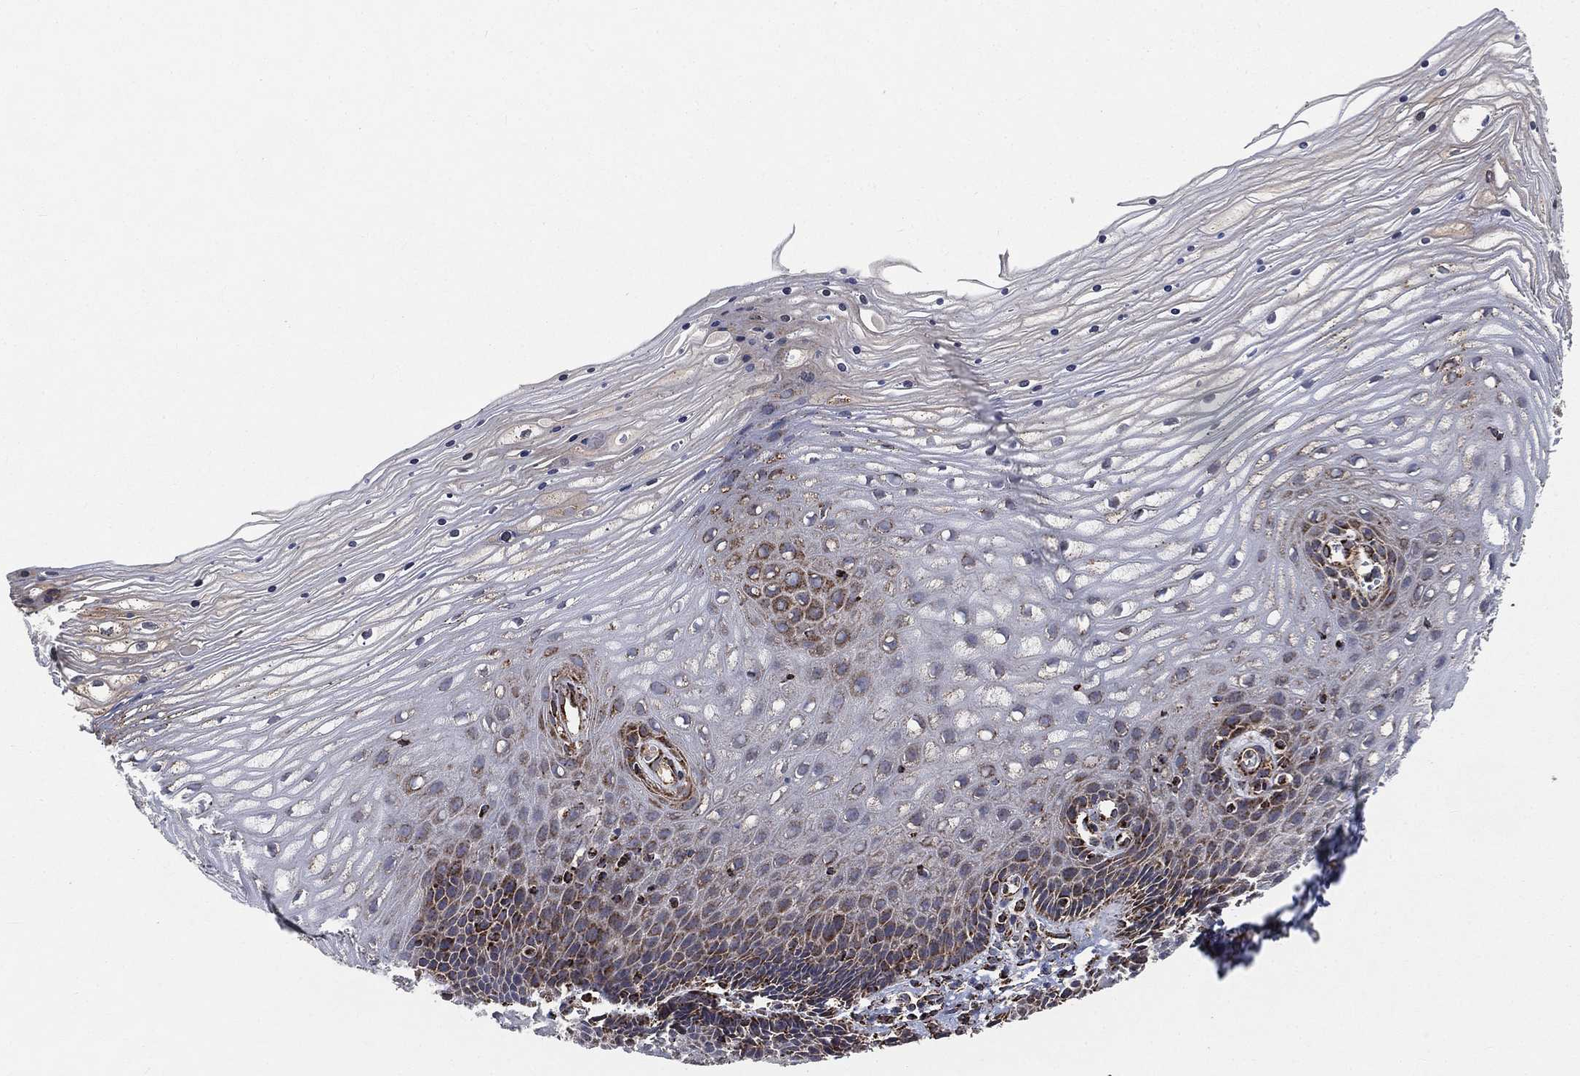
{"staining": {"intensity": "strong", "quantity": ">75%", "location": "cytoplasmic/membranous"}, "tissue": "cervix", "cell_type": "Glandular cells", "image_type": "normal", "snomed": [{"axis": "morphology", "description": "Normal tissue, NOS"}, {"axis": "topography", "description": "Cervix"}], "caption": "Unremarkable cervix displays strong cytoplasmic/membranous staining in about >75% of glandular cells (DAB (3,3'-diaminobenzidine) IHC with brightfield microscopy, high magnification)..", "gene": "SLC38A7", "patient": {"sex": "female", "age": 35}}